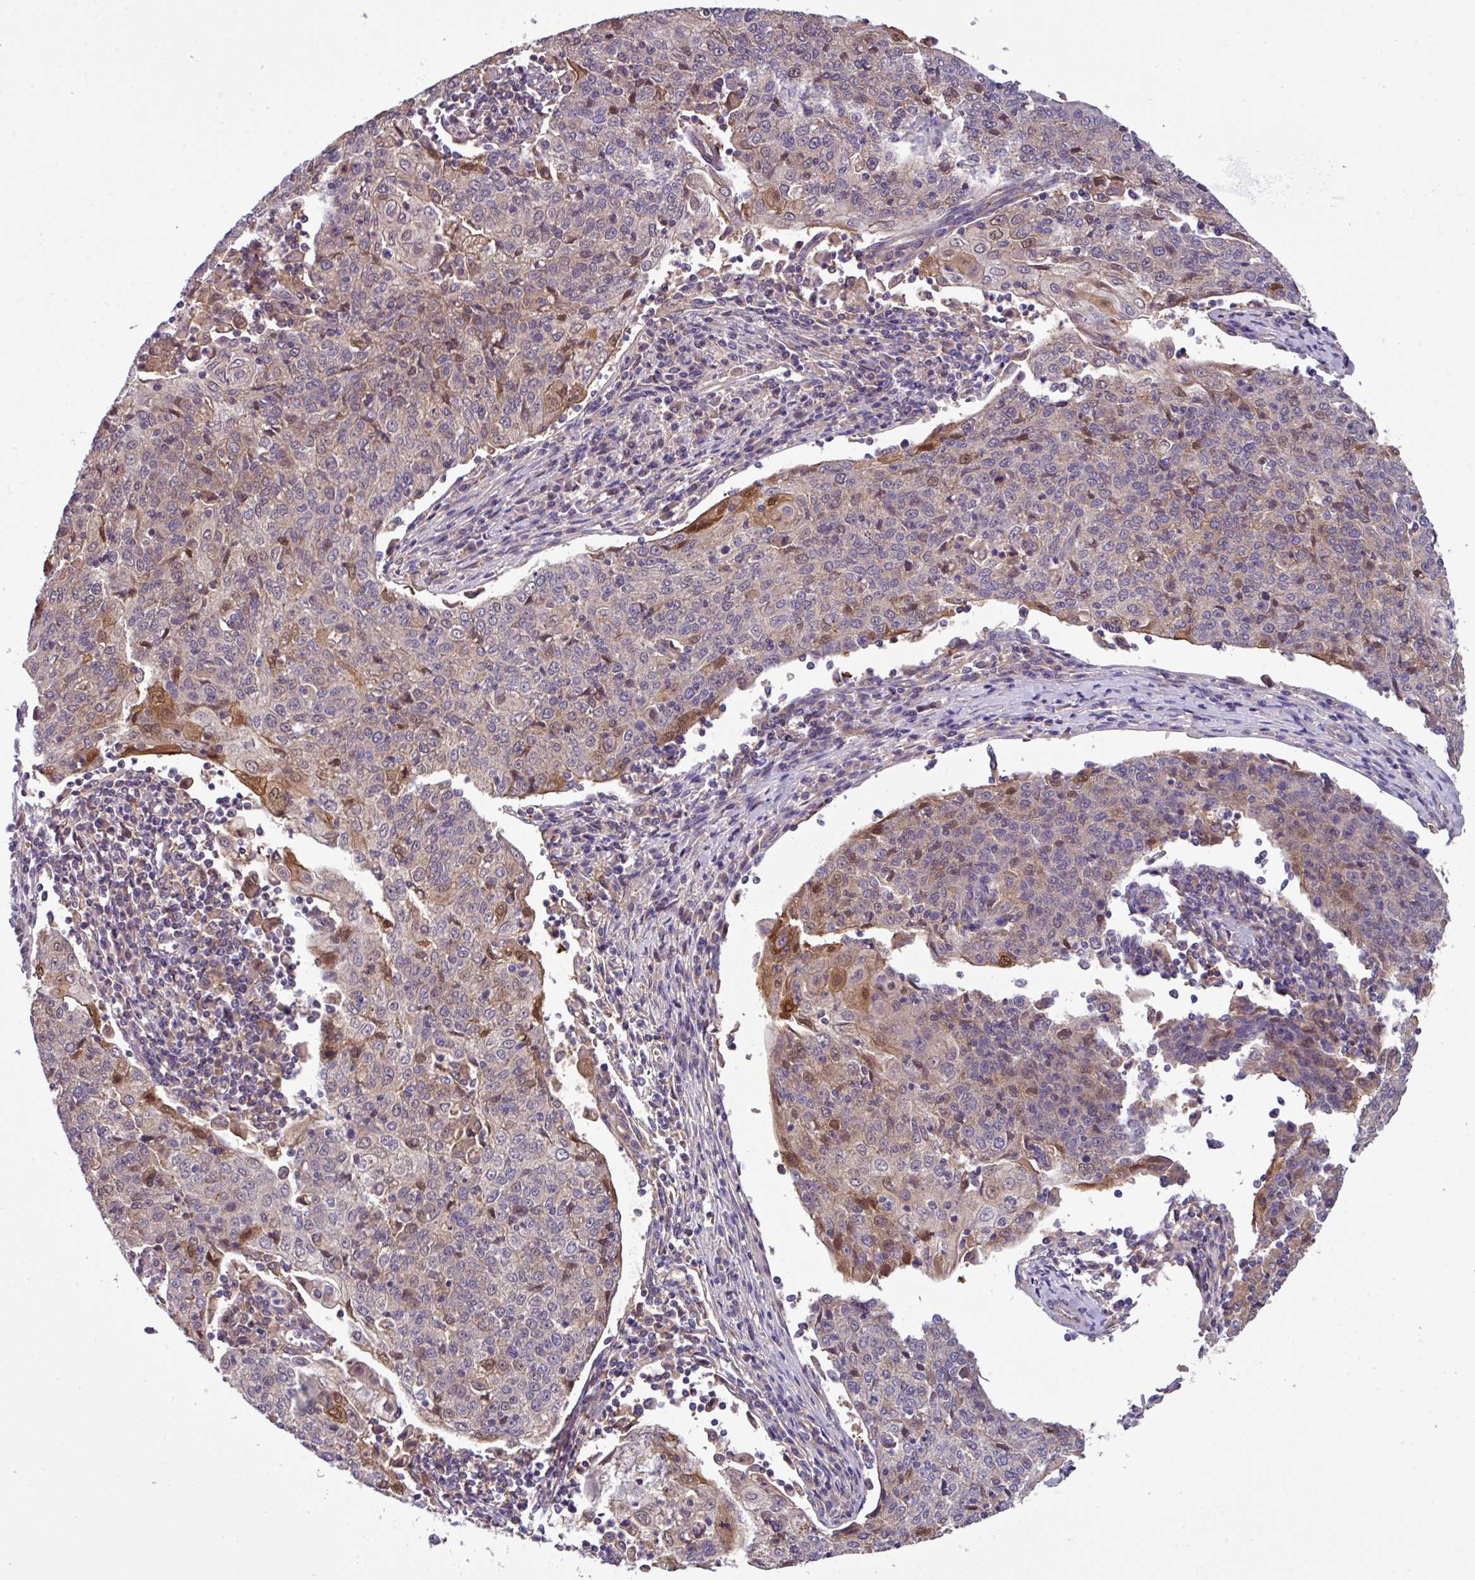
{"staining": {"intensity": "moderate", "quantity": "<25%", "location": "cytoplasmic/membranous"}, "tissue": "cervical cancer", "cell_type": "Tumor cells", "image_type": "cancer", "snomed": [{"axis": "morphology", "description": "Squamous cell carcinoma, NOS"}, {"axis": "topography", "description": "Cervix"}], "caption": "The histopathology image shows immunohistochemical staining of cervical cancer (squamous cell carcinoma). There is moderate cytoplasmic/membranous staining is present in about <25% of tumor cells. The staining was performed using DAB (3,3'-diaminobenzidine), with brown indicating positive protein expression. Nuclei are stained blue with hematoxylin.", "gene": "SLC23A2", "patient": {"sex": "female", "age": 48}}